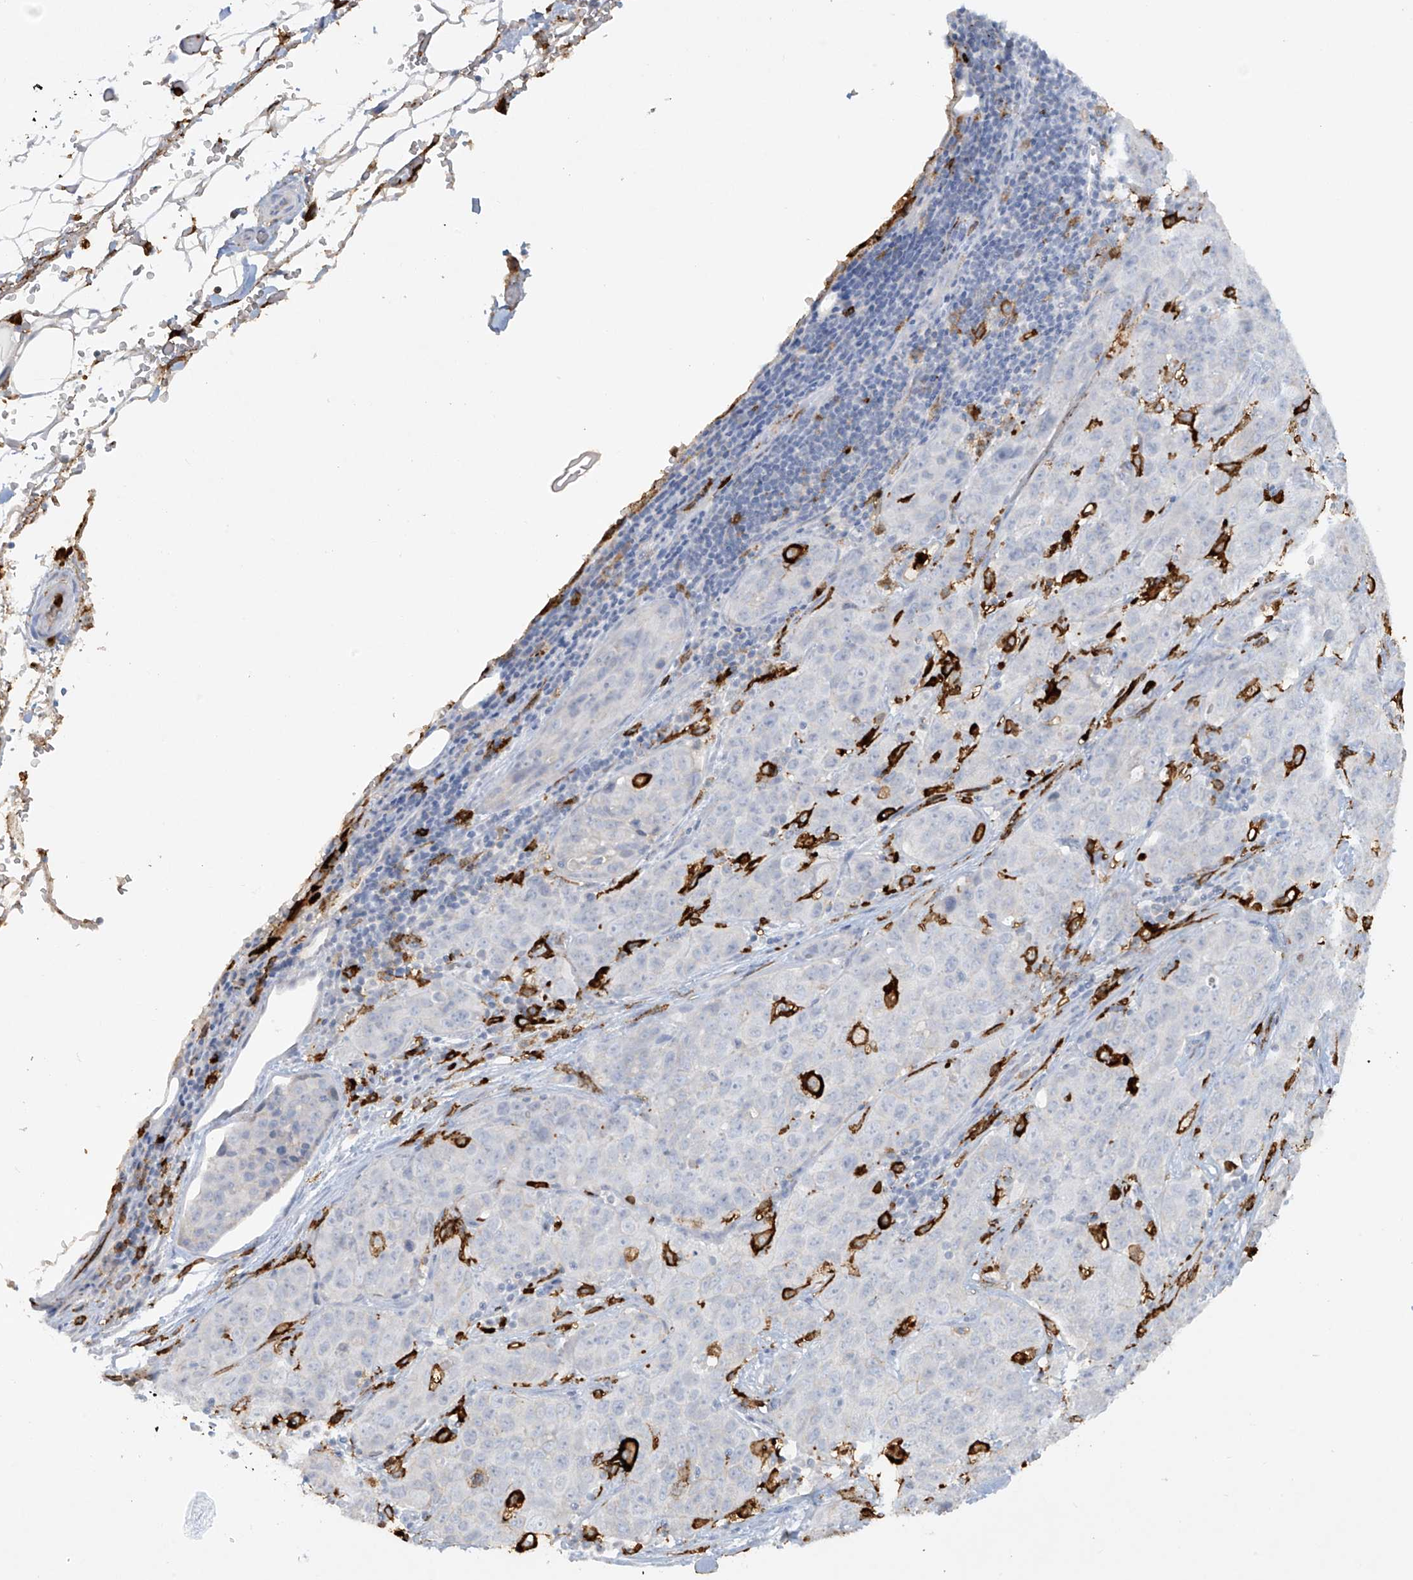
{"staining": {"intensity": "negative", "quantity": "none", "location": "none"}, "tissue": "stomach cancer", "cell_type": "Tumor cells", "image_type": "cancer", "snomed": [{"axis": "morphology", "description": "Normal tissue, NOS"}, {"axis": "morphology", "description": "Adenocarcinoma, NOS"}, {"axis": "topography", "description": "Lymph node"}, {"axis": "topography", "description": "Stomach"}], "caption": "This is a micrograph of immunohistochemistry staining of stomach adenocarcinoma, which shows no staining in tumor cells. (Stains: DAB (3,3'-diaminobenzidine) immunohistochemistry (IHC) with hematoxylin counter stain, Microscopy: brightfield microscopy at high magnification).", "gene": "FCGR3A", "patient": {"sex": "male", "age": 48}}